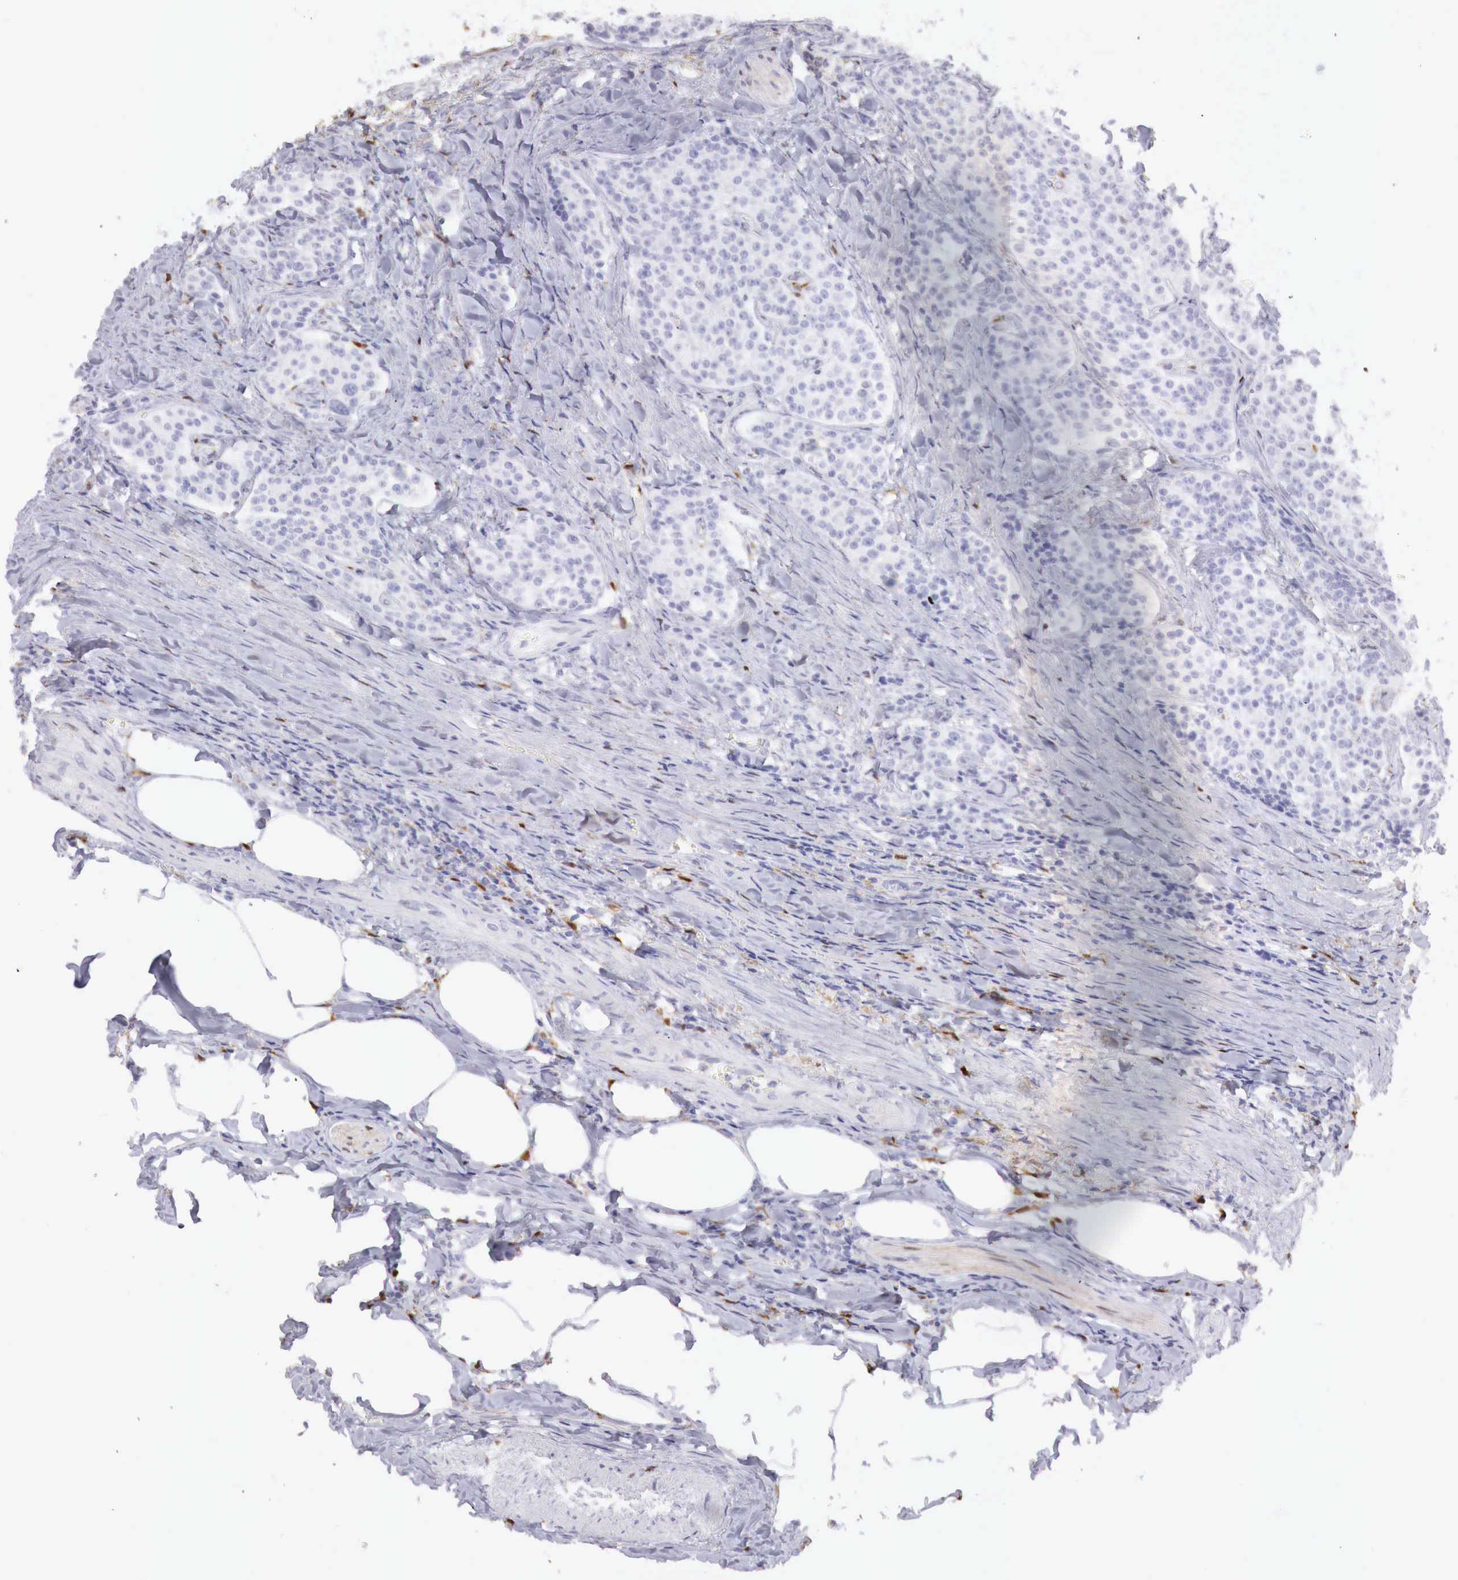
{"staining": {"intensity": "negative", "quantity": "none", "location": "none"}, "tissue": "carcinoid", "cell_type": "Tumor cells", "image_type": "cancer", "snomed": [{"axis": "morphology", "description": "Carcinoid, malignant, NOS"}, {"axis": "topography", "description": "Stomach"}], "caption": "A high-resolution histopathology image shows immunohistochemistry (IHC) staining of carcinoid, which shows no significant positivity in tumor cells.", "gene": "RENBP", "patient": {"sex": "female", "age": 76}}